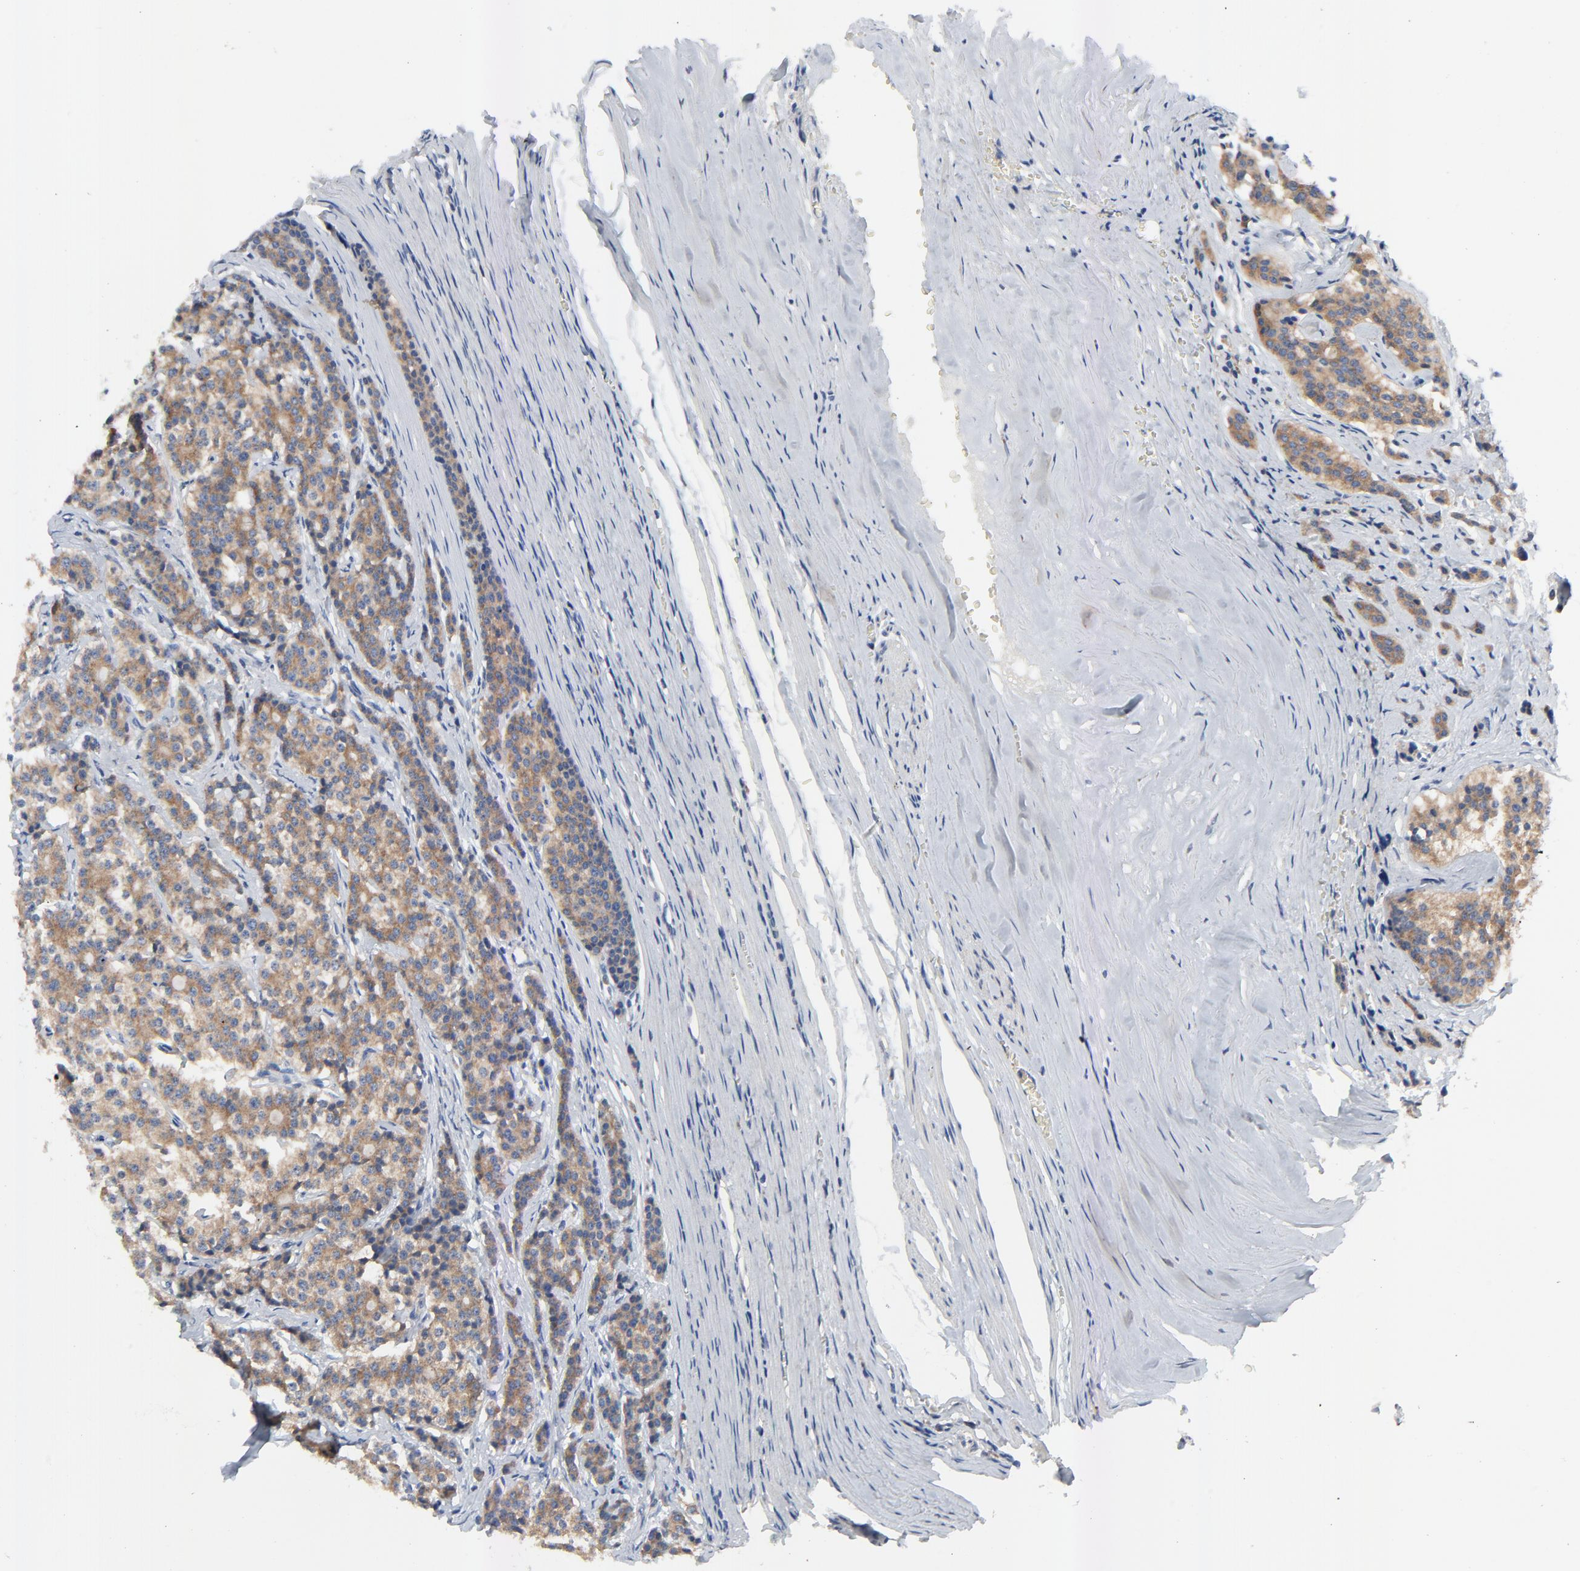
{"staining": {"intensity": "strong", "quantity": ">75%", "location": "cytoplasmic/membranous"}, "tissue": "carcinoid", "cell_type": "Tumor cells", "image_type": "cancer", "snomed": [{"axis": "morphology", "description": "Carcinoid, malignant, NOS"}, {"axis": "topography", "description": "Small intestine"}], "caption": "Immunohistochemical staining of human carcinoid reveals strong cytoplasmic/membranous protein expression in approximately >75% of tumor cells. (DAB IHC, brown staining for protein, blue staining for nuclei).", "gene": "VAV2", "patient": {"sex": "male", "age": 63}}